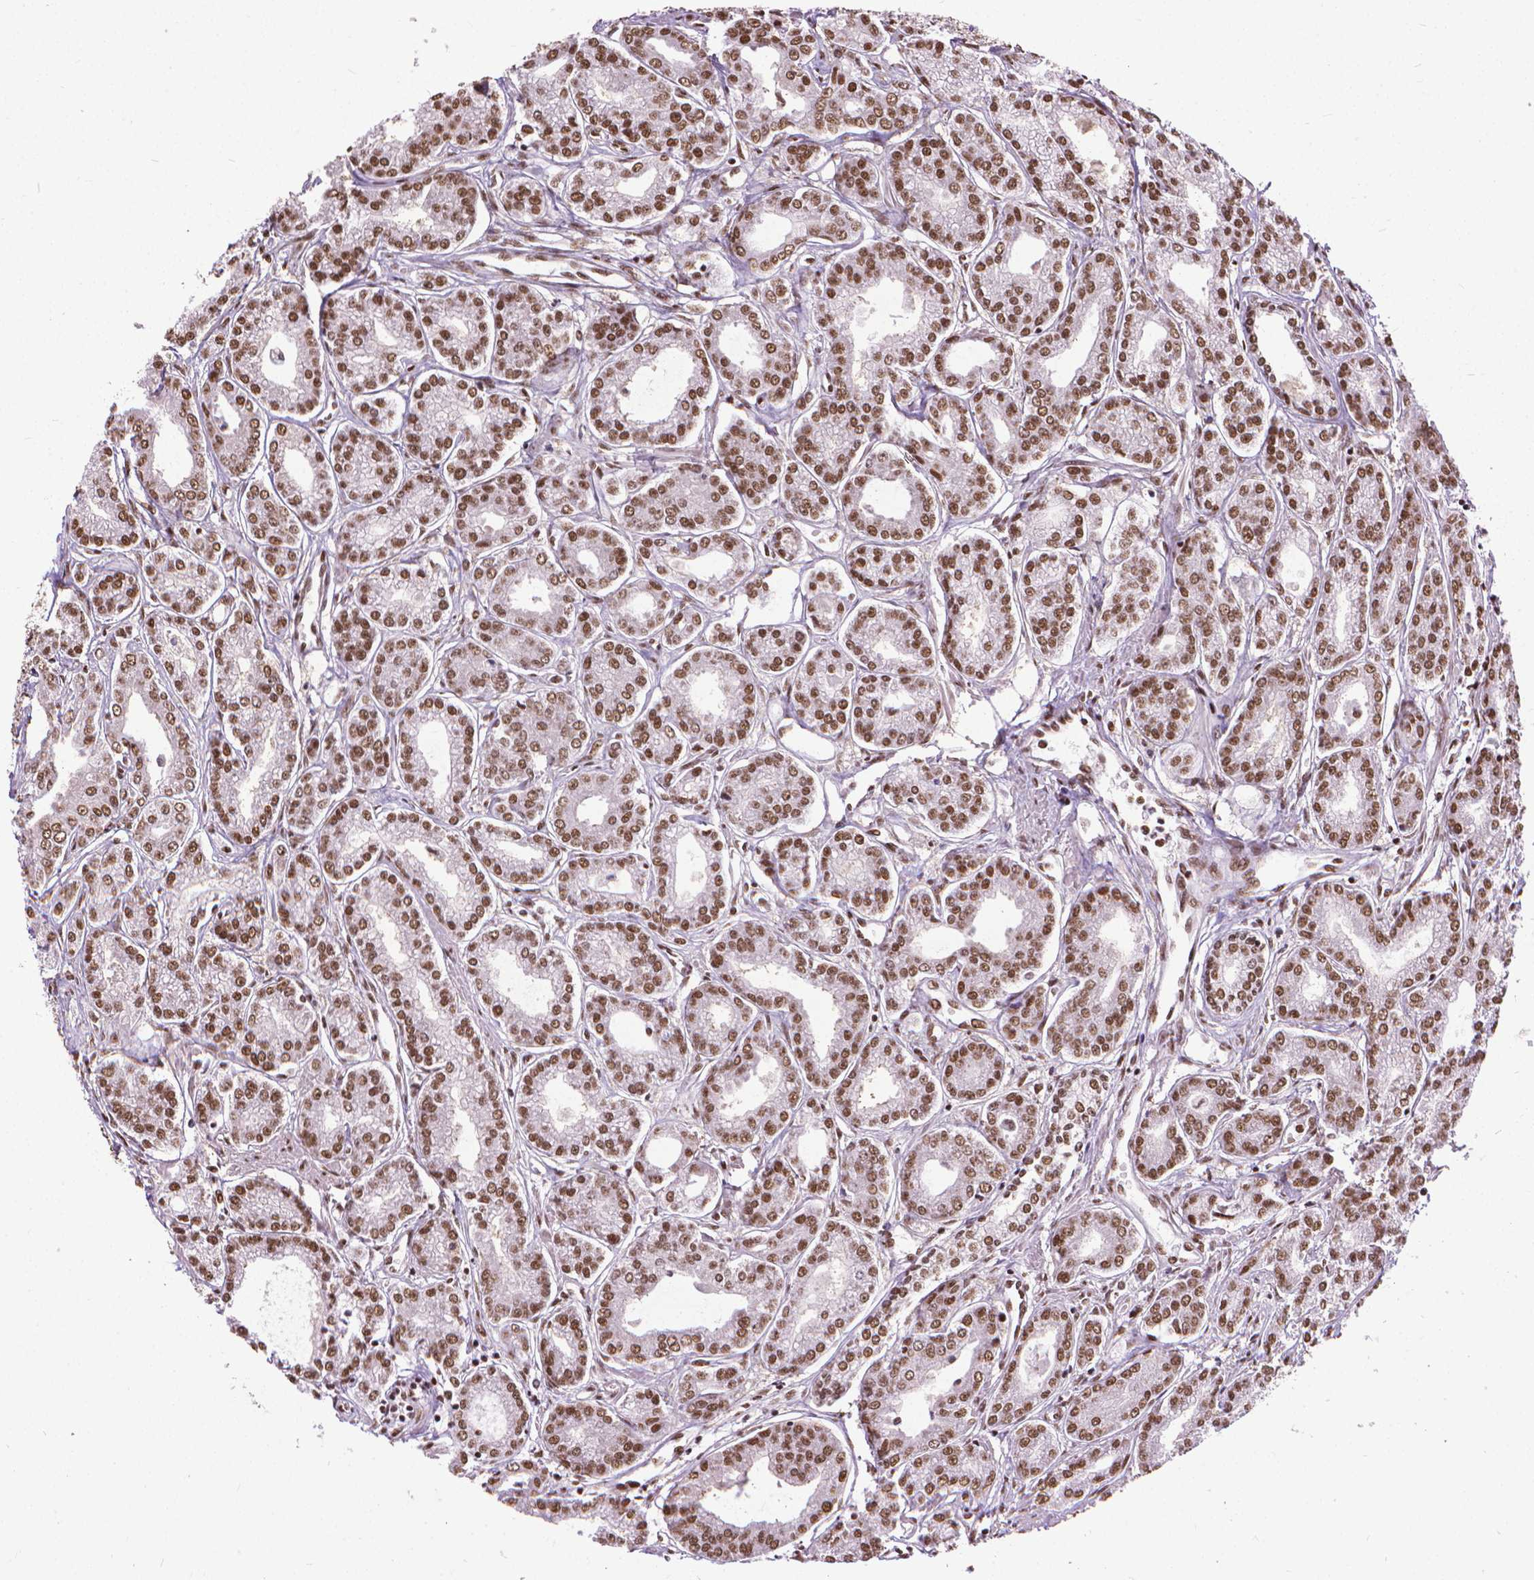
{"staining": {"intensity": "moderate", "quantity": ">75%", "location": "nuclear"}, "tissue": "prostate cancer", "cell_type": "Tumor cells", "image_type": "cancer", "snomed": [{"axis": "morphology", "description": "Adenocarcinoma, NOS"}, {"axis": "topography", "description": "Prostate"}], "caption": "Brown immunohistochemical staining in prostate cancer reveals moderate nuclear expression in about >75% of tumor cells.", "gene": "AKAP8", "patient": {"sex": "male", "age": 71}}